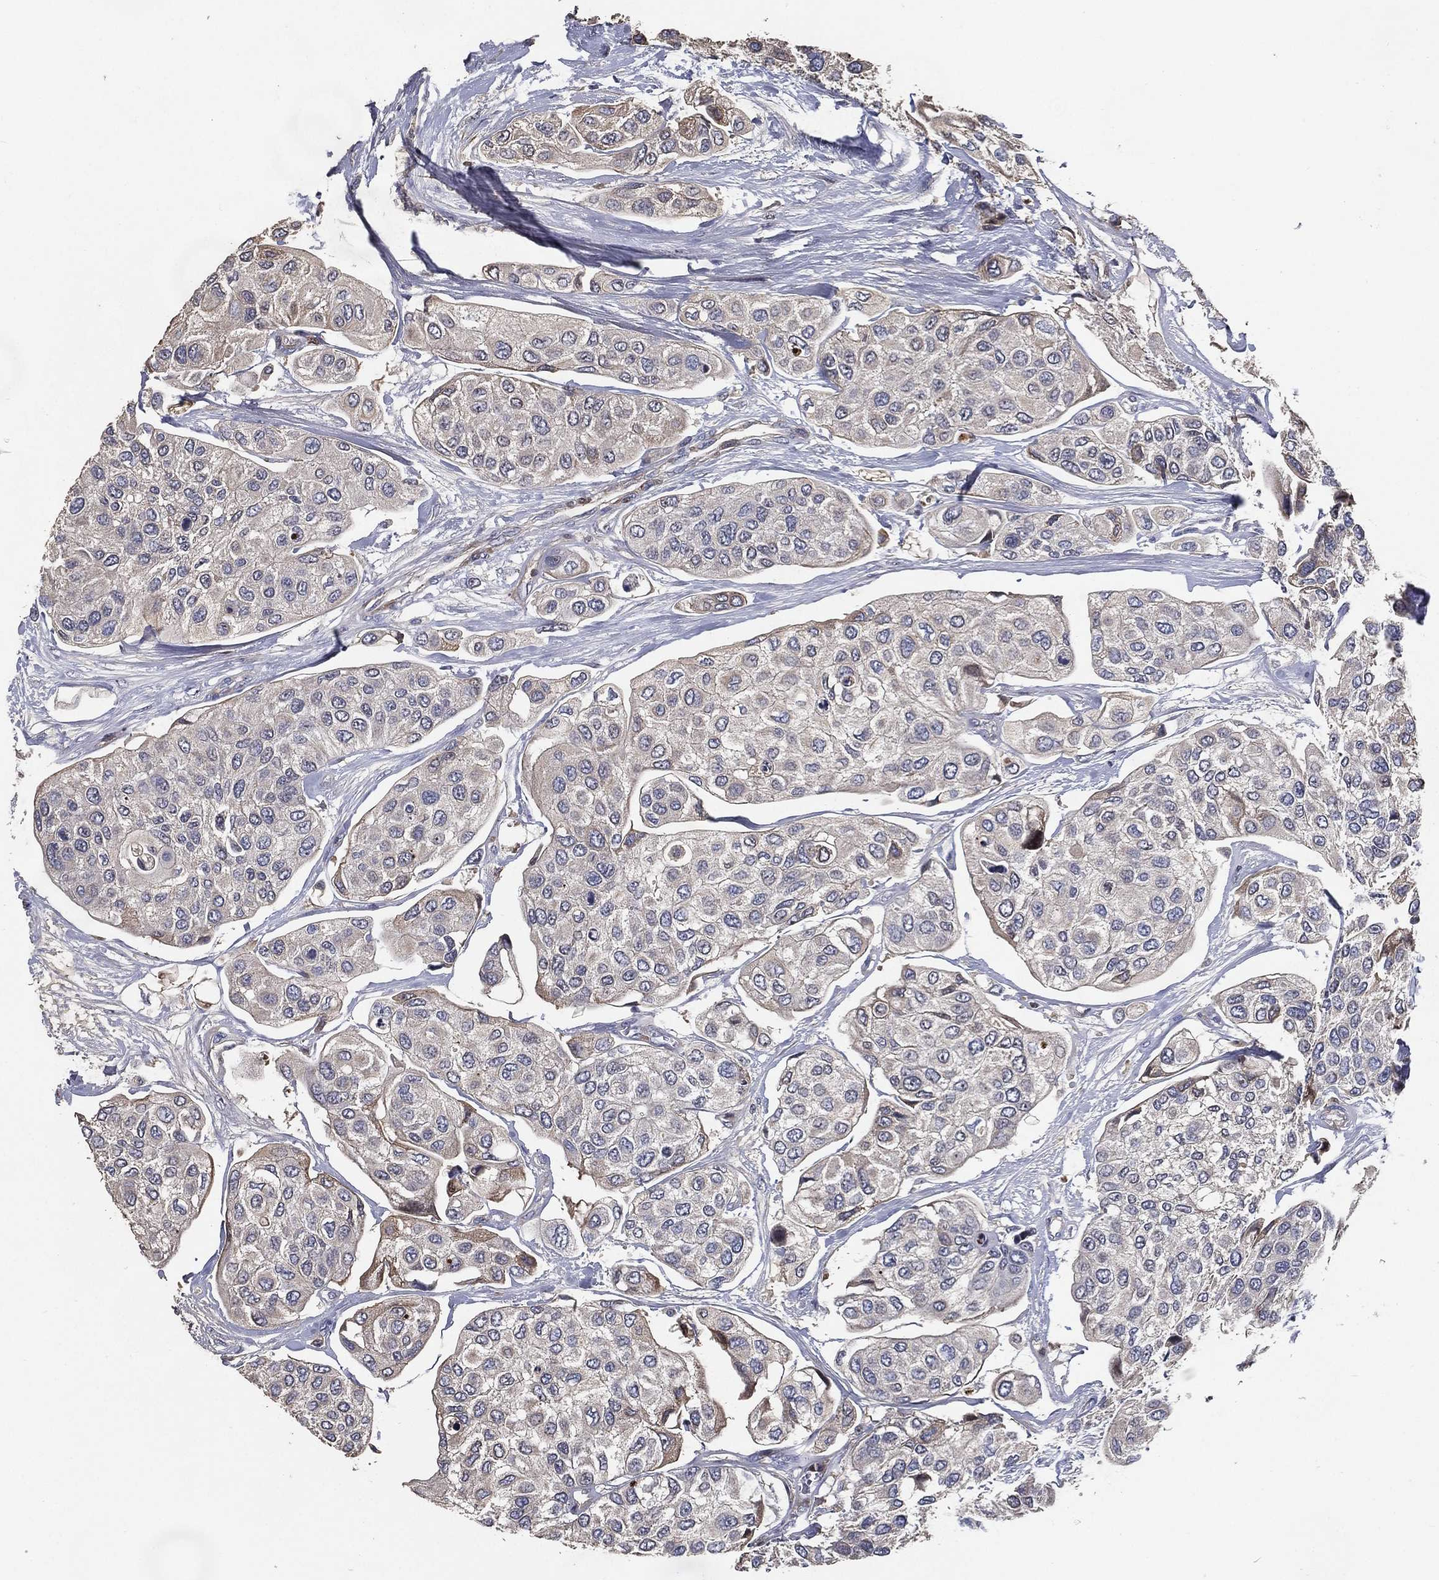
{"staining": {"intensity": "negative", "quantity": "none", "location": "none"}, "tissue": "urothelial cancer", "cell_type": "Tumor cells", "image_type": "cancer", "snomed": [{"axis": "morphology", "description": "Urothelial carcinoma, High grade"}, {"axis": "topography", "description": "Urinary bladder"}], "caption": "Immunohistochemical staining of human high-grade urothelial carcinoma exhibits no significant expression in tumor cells.", "gene": "EFNA1", "patient": {"sex": "male", "age": 77}}